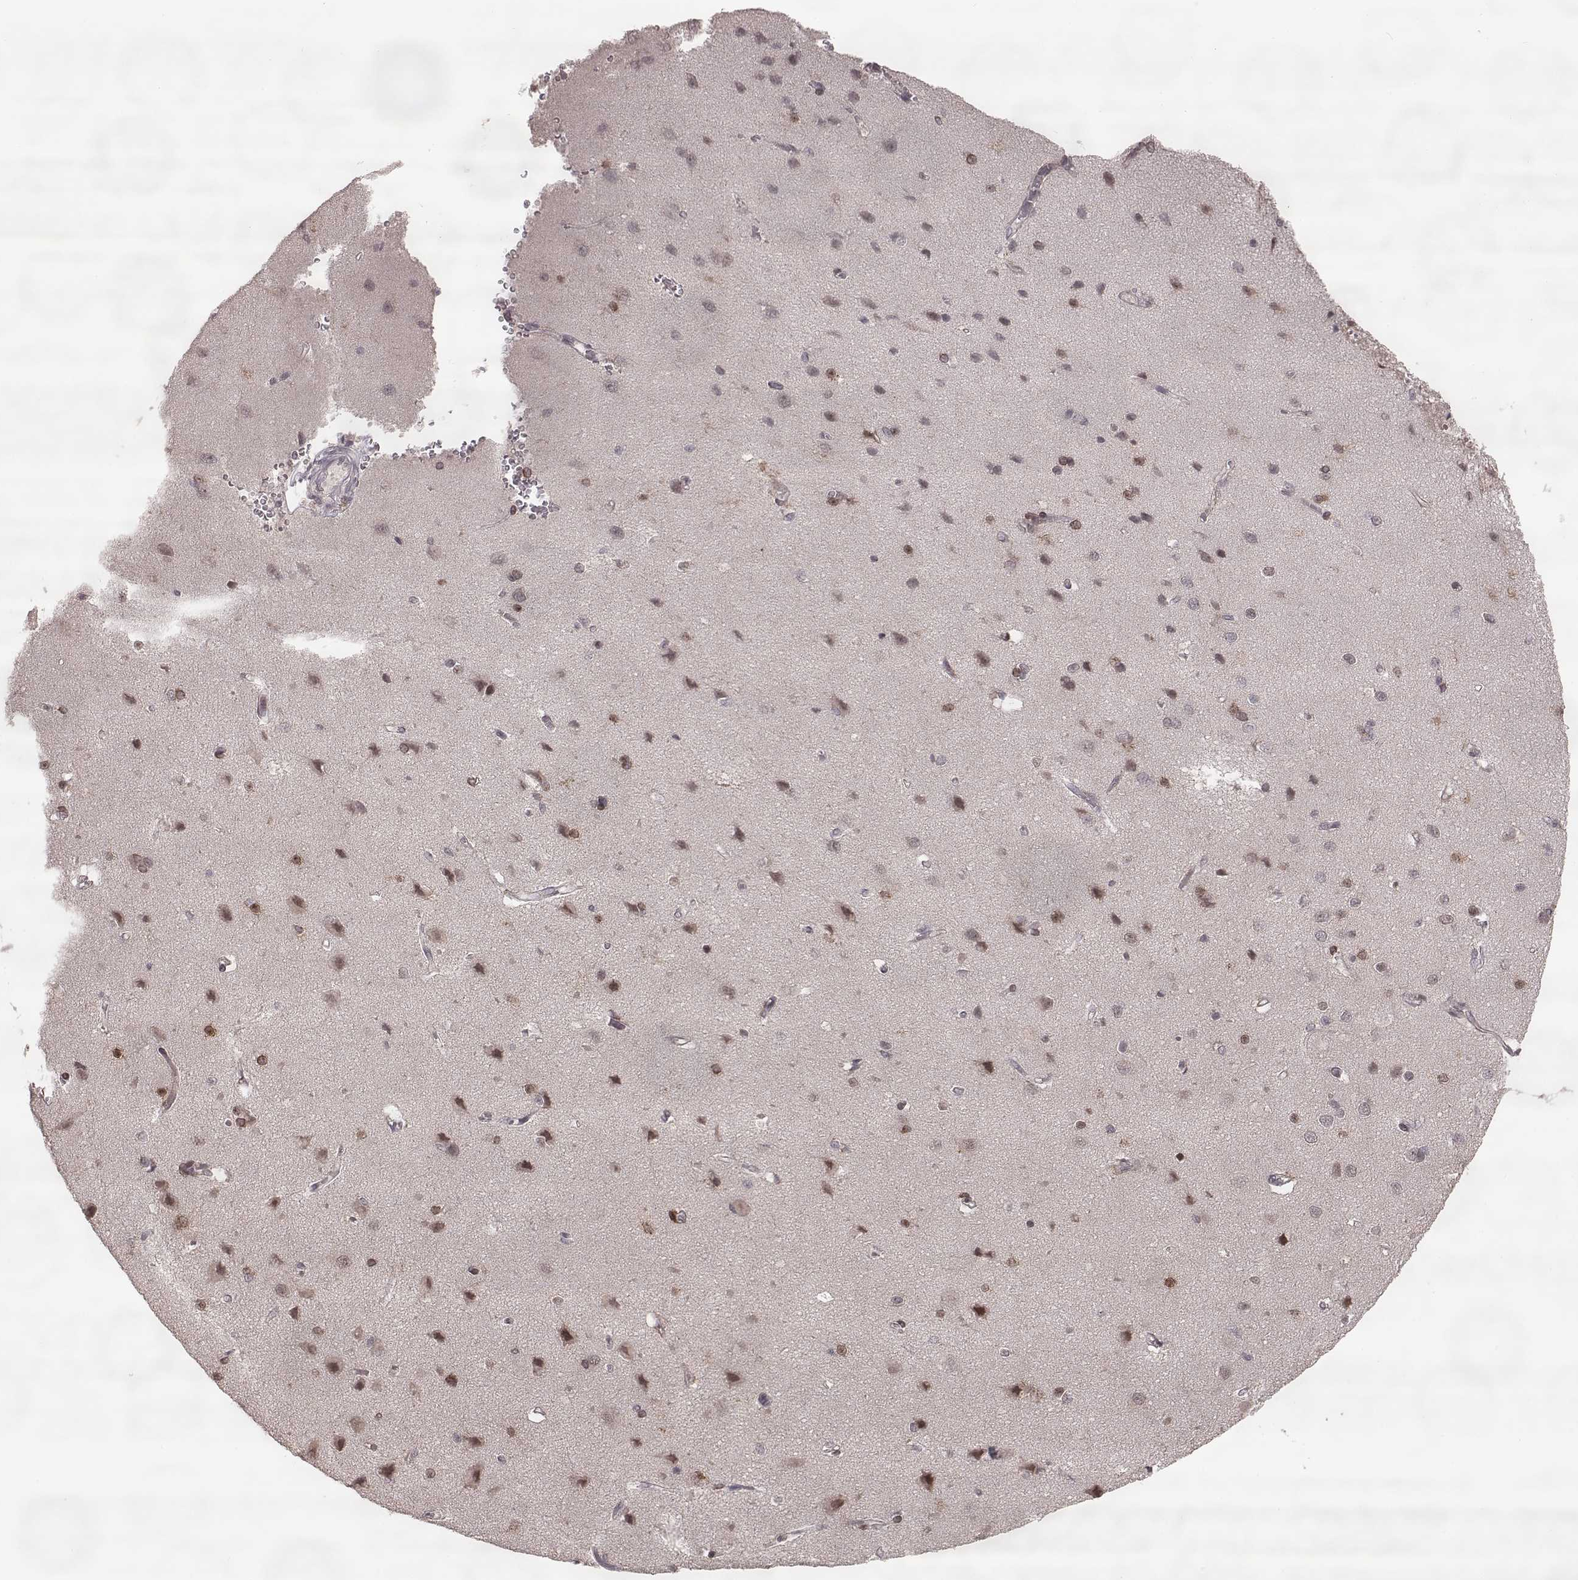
{"staining": {"intensity": "negative", "quantity": "none", "location": "none"}, "tissue": "cerebral cortex", "cell_type": "Endothelial cells", "image_type": "normal", "snomed": [{"axis": "morphology", "description": "Normal tissue, NOS"}, {"axis": "topography", "description": "Cerebral cortex"}], "caption": "Immunohistochemical staining of unremarkable human cerebral cortex exhibits no significant staining in endothelial cells.", "gene": "ELOVL5", "patient": {"sex": "male", "age": 37}}